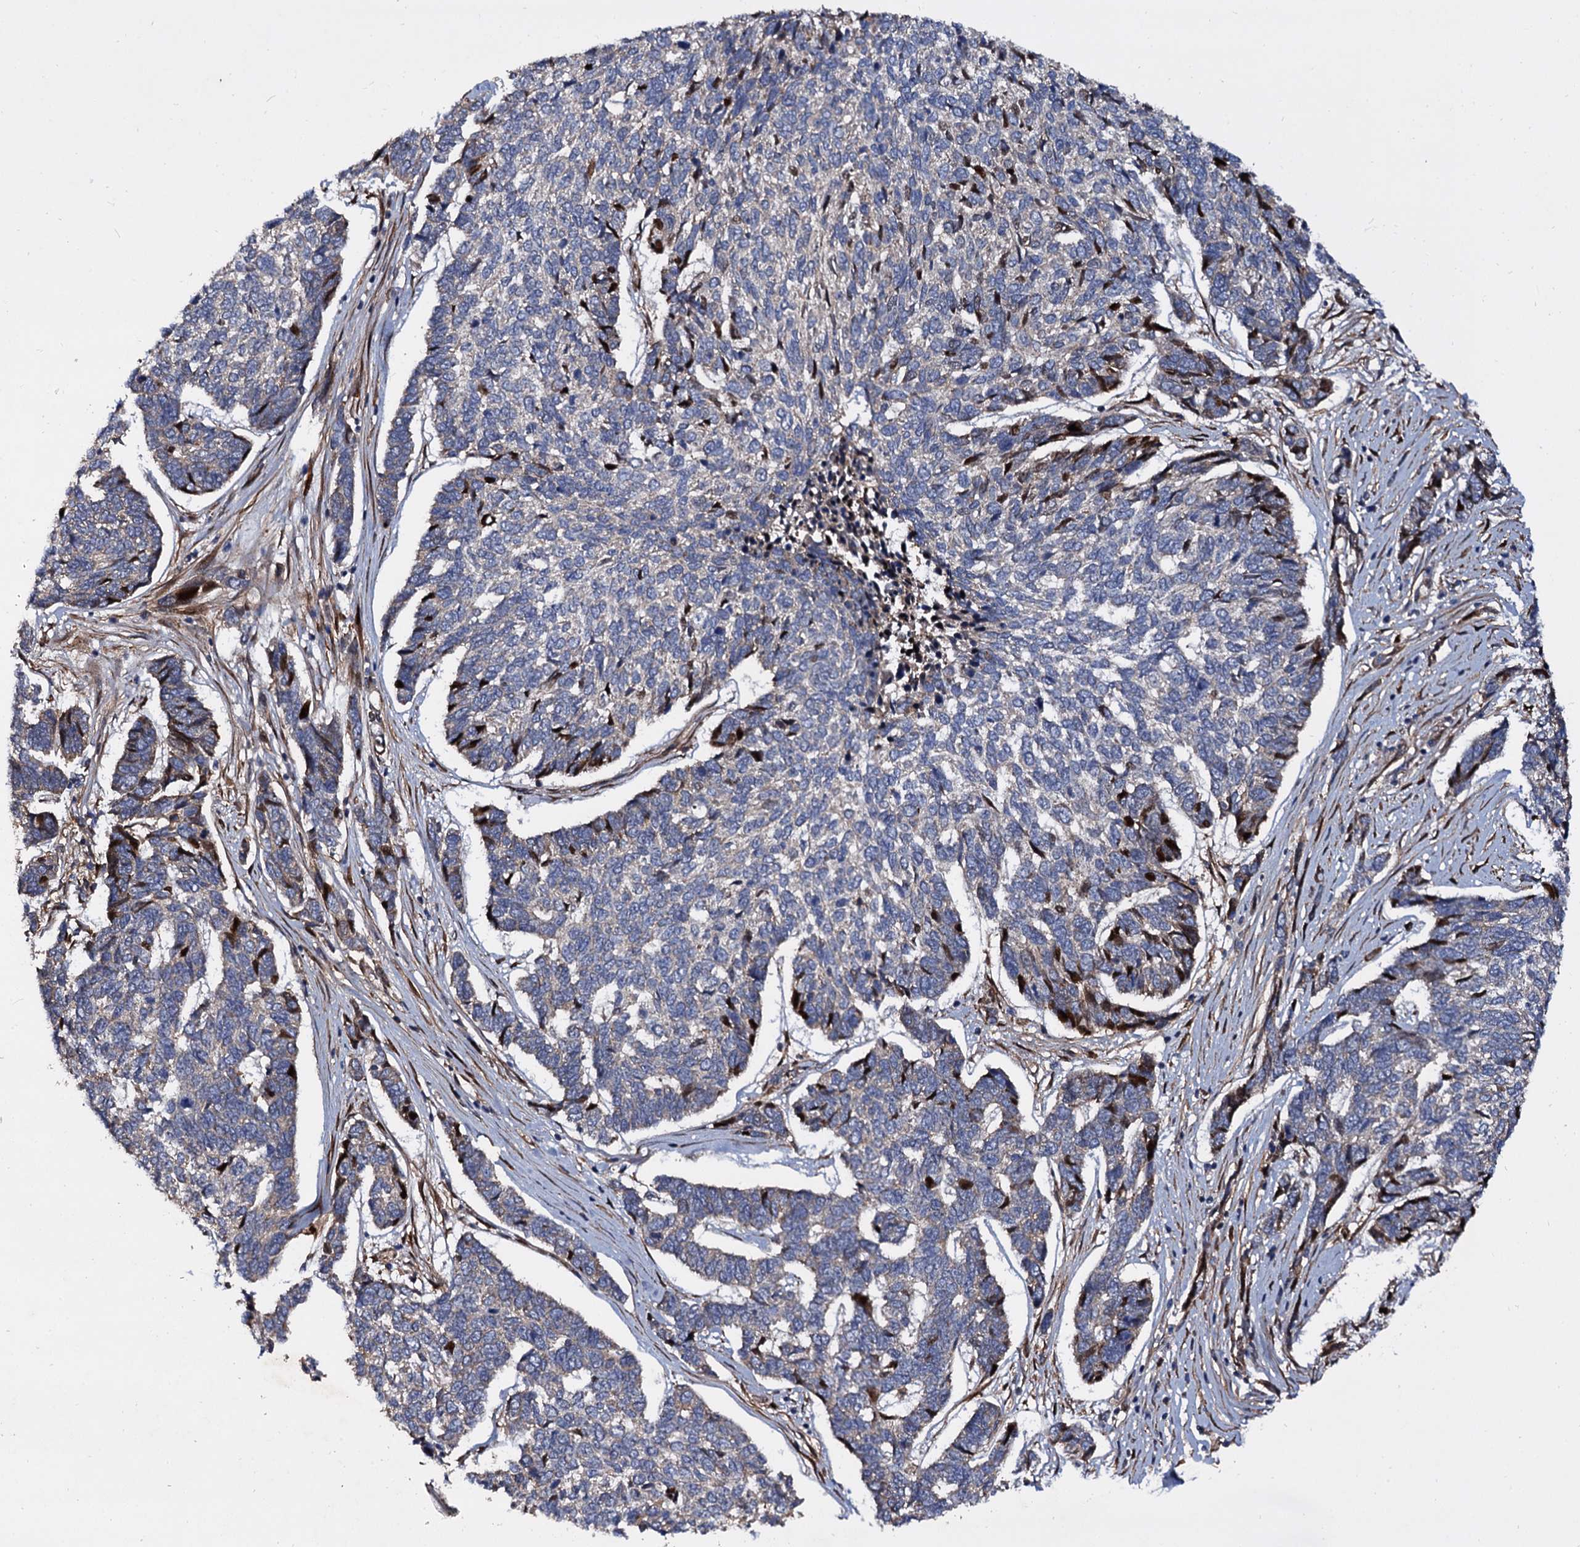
{"staining": {"intensity": "weak", "quantity": "<25%", "location": "cytoplasmic/membranous"}, "tissue": "skin cancer", "cell_type": "Tumor cells", "image_type": "cancer", "snomed": [{"axis": "morphology", "description": "Basal cell carcinoma"}, {"axis": "topography", "description": "Skin"}], "caption": "This is an immunohistochemistry histopathology image of skin cancer. There is no positivity in tumor cells.", "gene": "ISM2", "patient": {"sex": "female", "age": 65}}